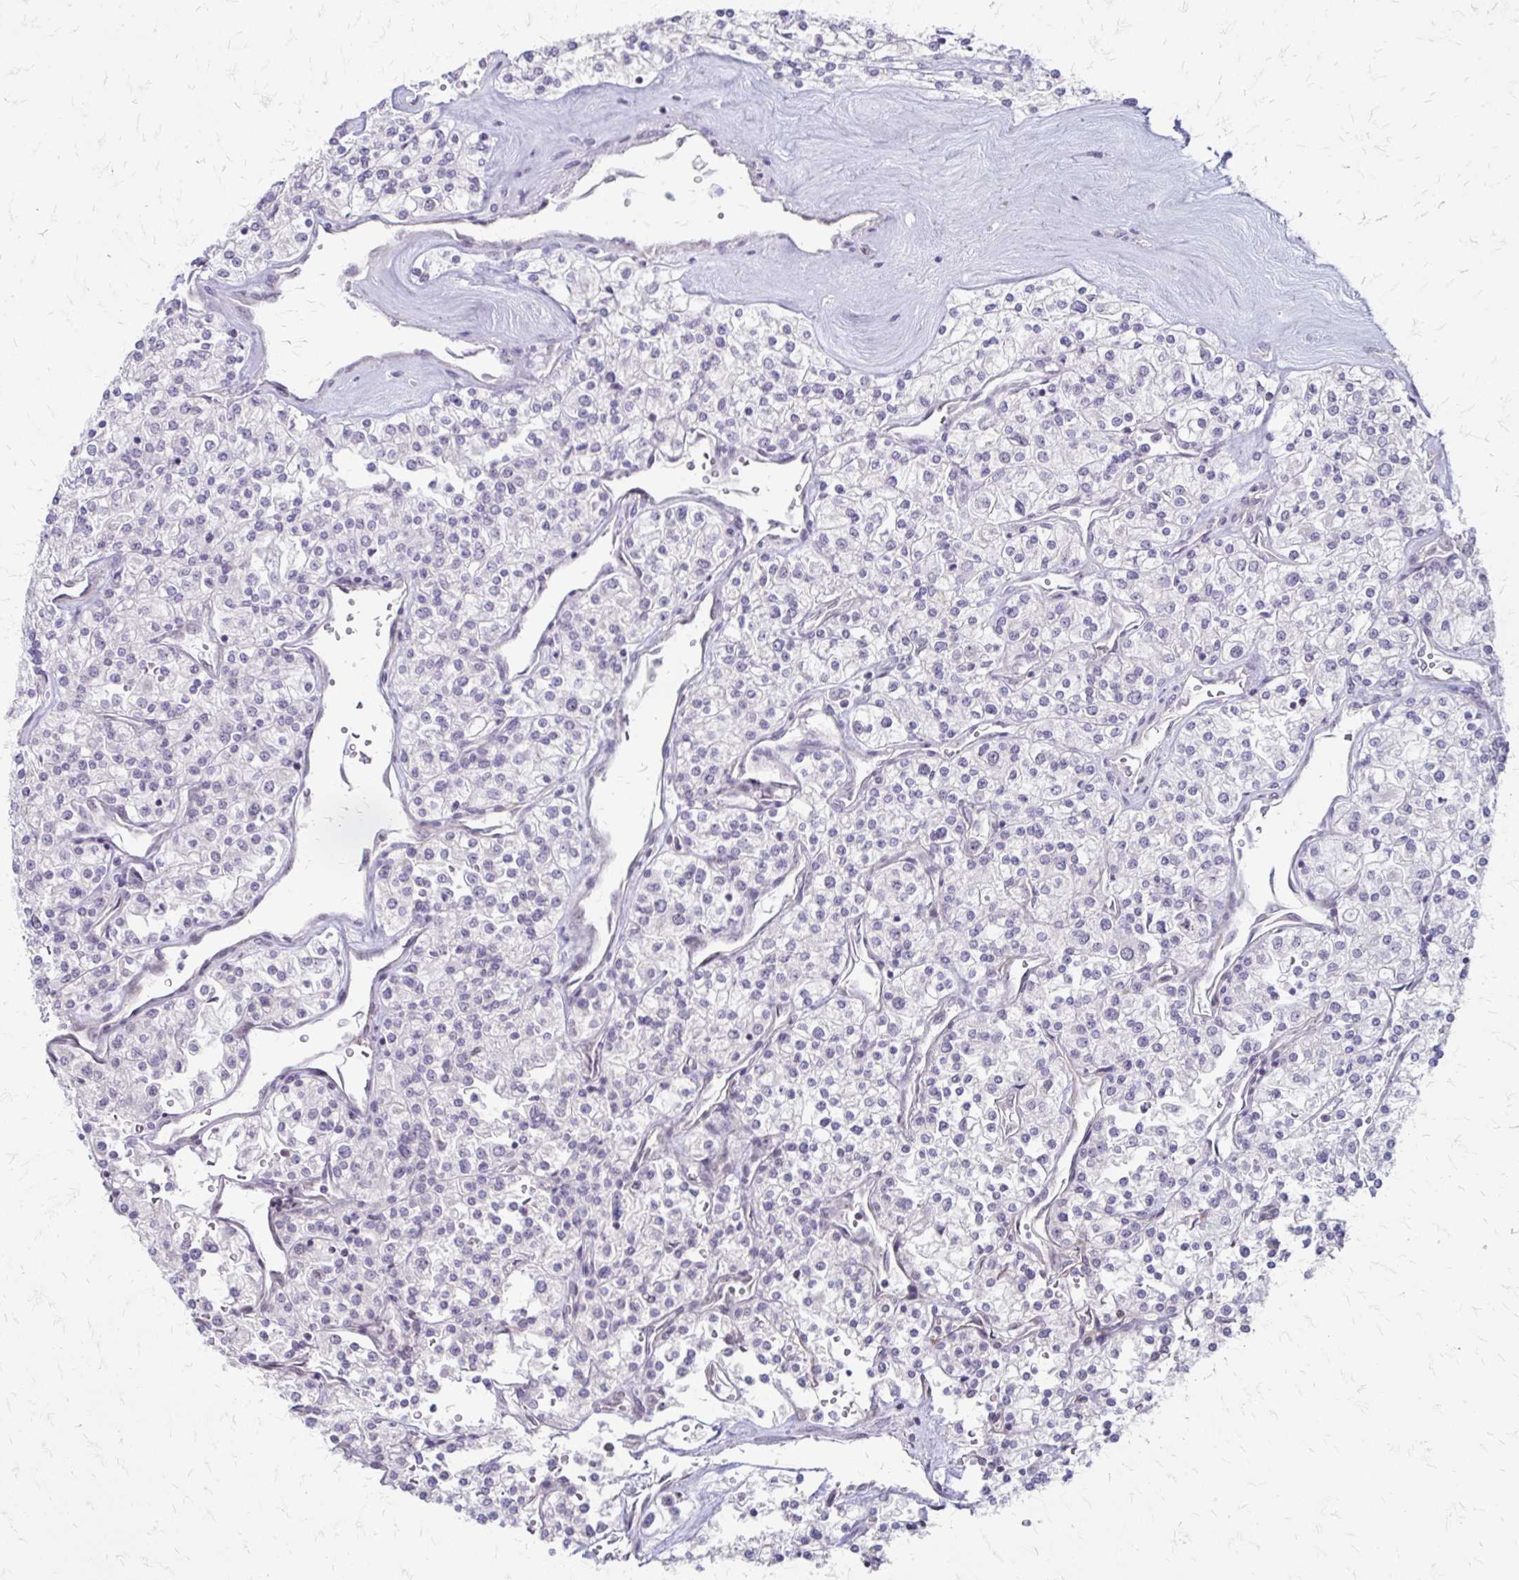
{"staining": {"intensity": "negative", "quantity": "none", "location": "none"}, "tissue": "renal cancer", "cell_type": "Tumor cells", "image_type": "cancer", "snomed": [{"axis": "morphology", "description": "Adenocarcinoma, NOS"}, {"axis": "topography", "description": "Kidney"}], "caption": "This is a image of immunohistochemistry (IHC) staining of renal adenocarcinoma, which shows no positivity in tumor cells.", "gene": "EED", "patient": {"sex": "male", "age": 80}}